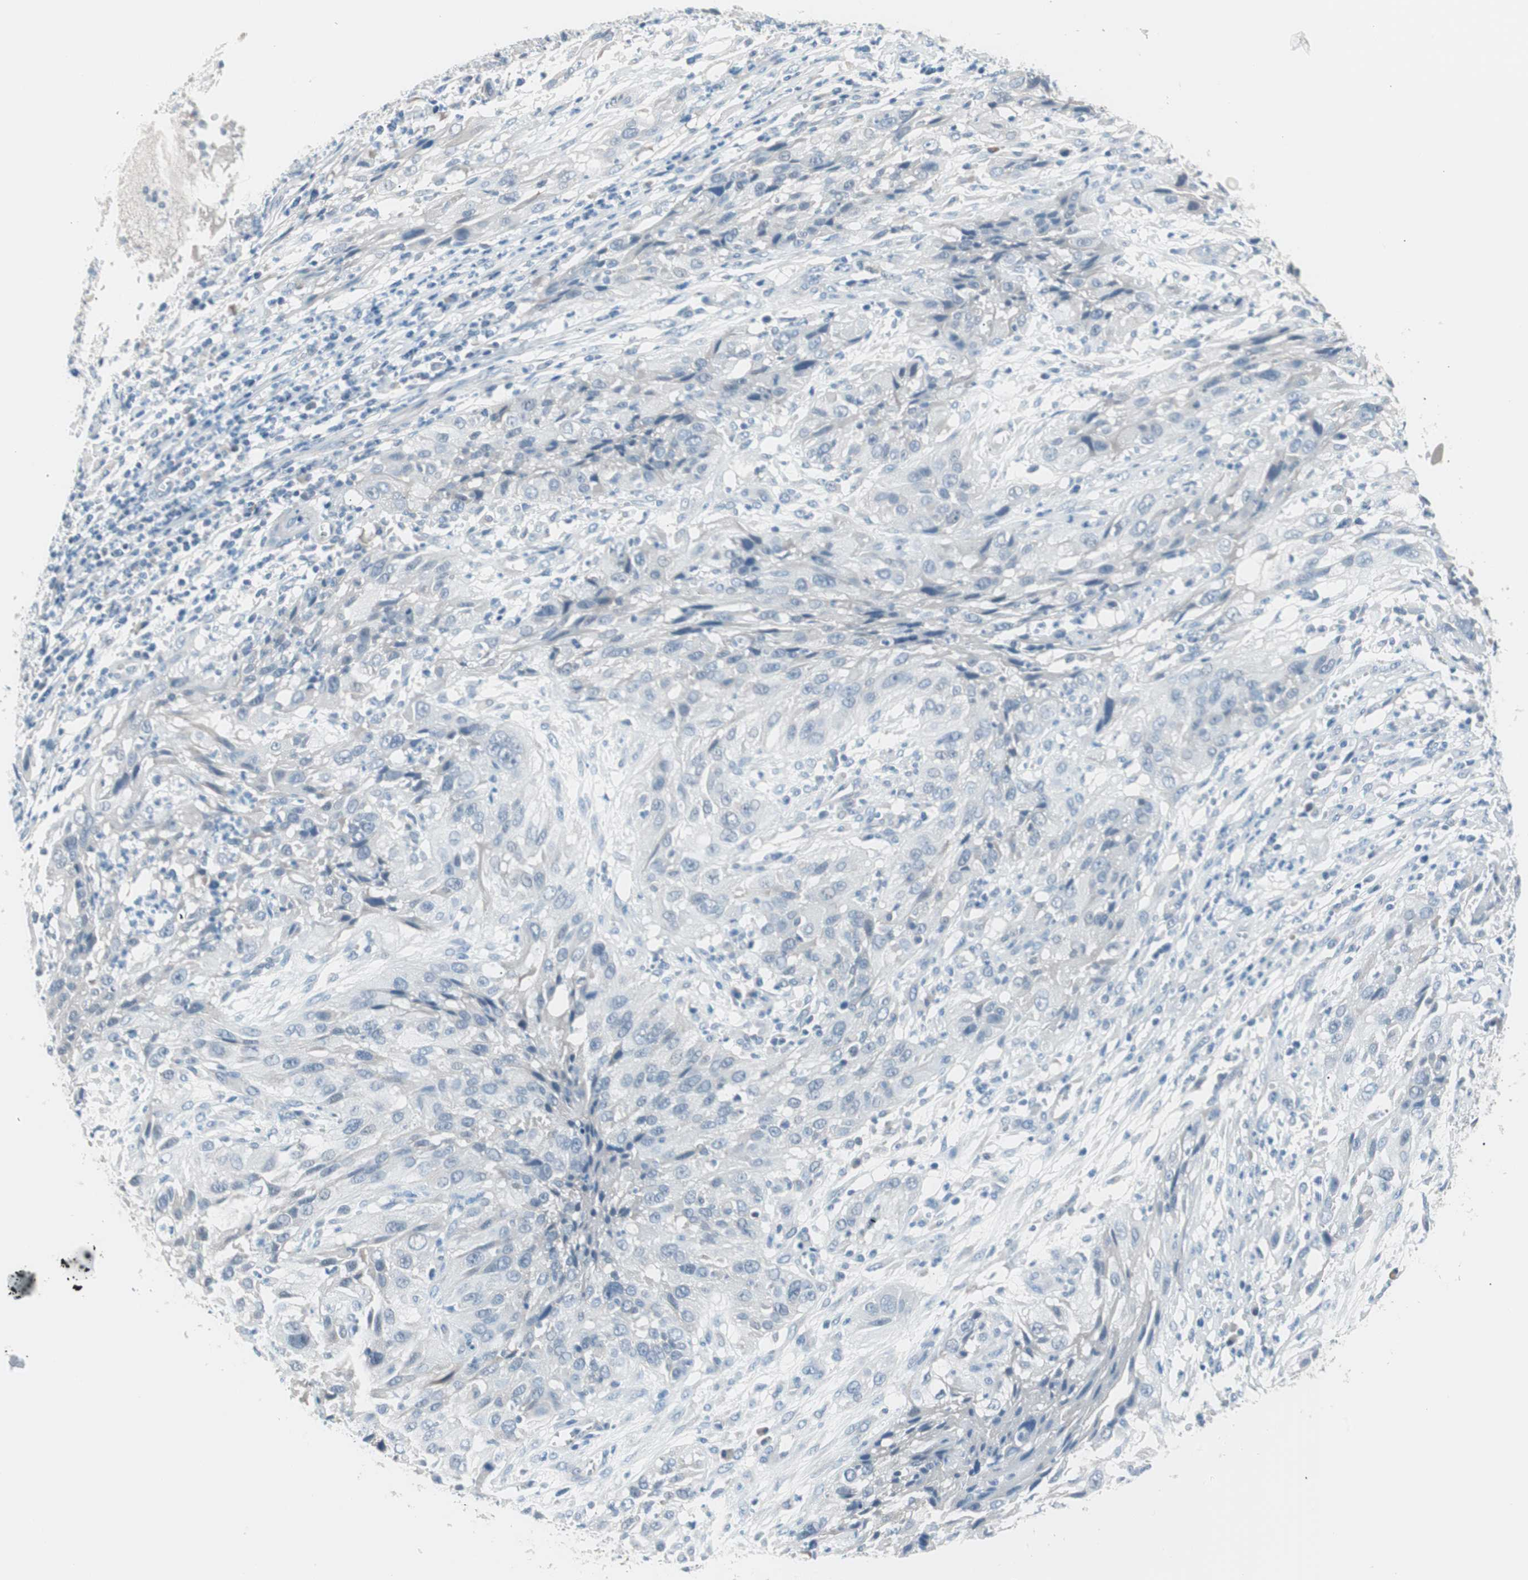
{"staining": {"intensity": "negative", "quantity": "none", "location": "none"}, "tissue": "cervical cancer", "cell_type": "Tumor cells", "image_type": "cancer", "snomed": [{"axis": "morphology", "description": "Squamous cell carcinoma, NOS"}, {"axis": "topography", "description": "Cervix"}], "caption": "Protein analysis of cervical squamous cell carcinoma demonstrates no significant staining in tumor cells. The staining is performed using DAB (3,3'-diaminobenzidine) brown chromogen with nuclei counter-stained in using hematoxylin.", "gene": "VIL1", "patient": {"sex": "female", "age": 32}}